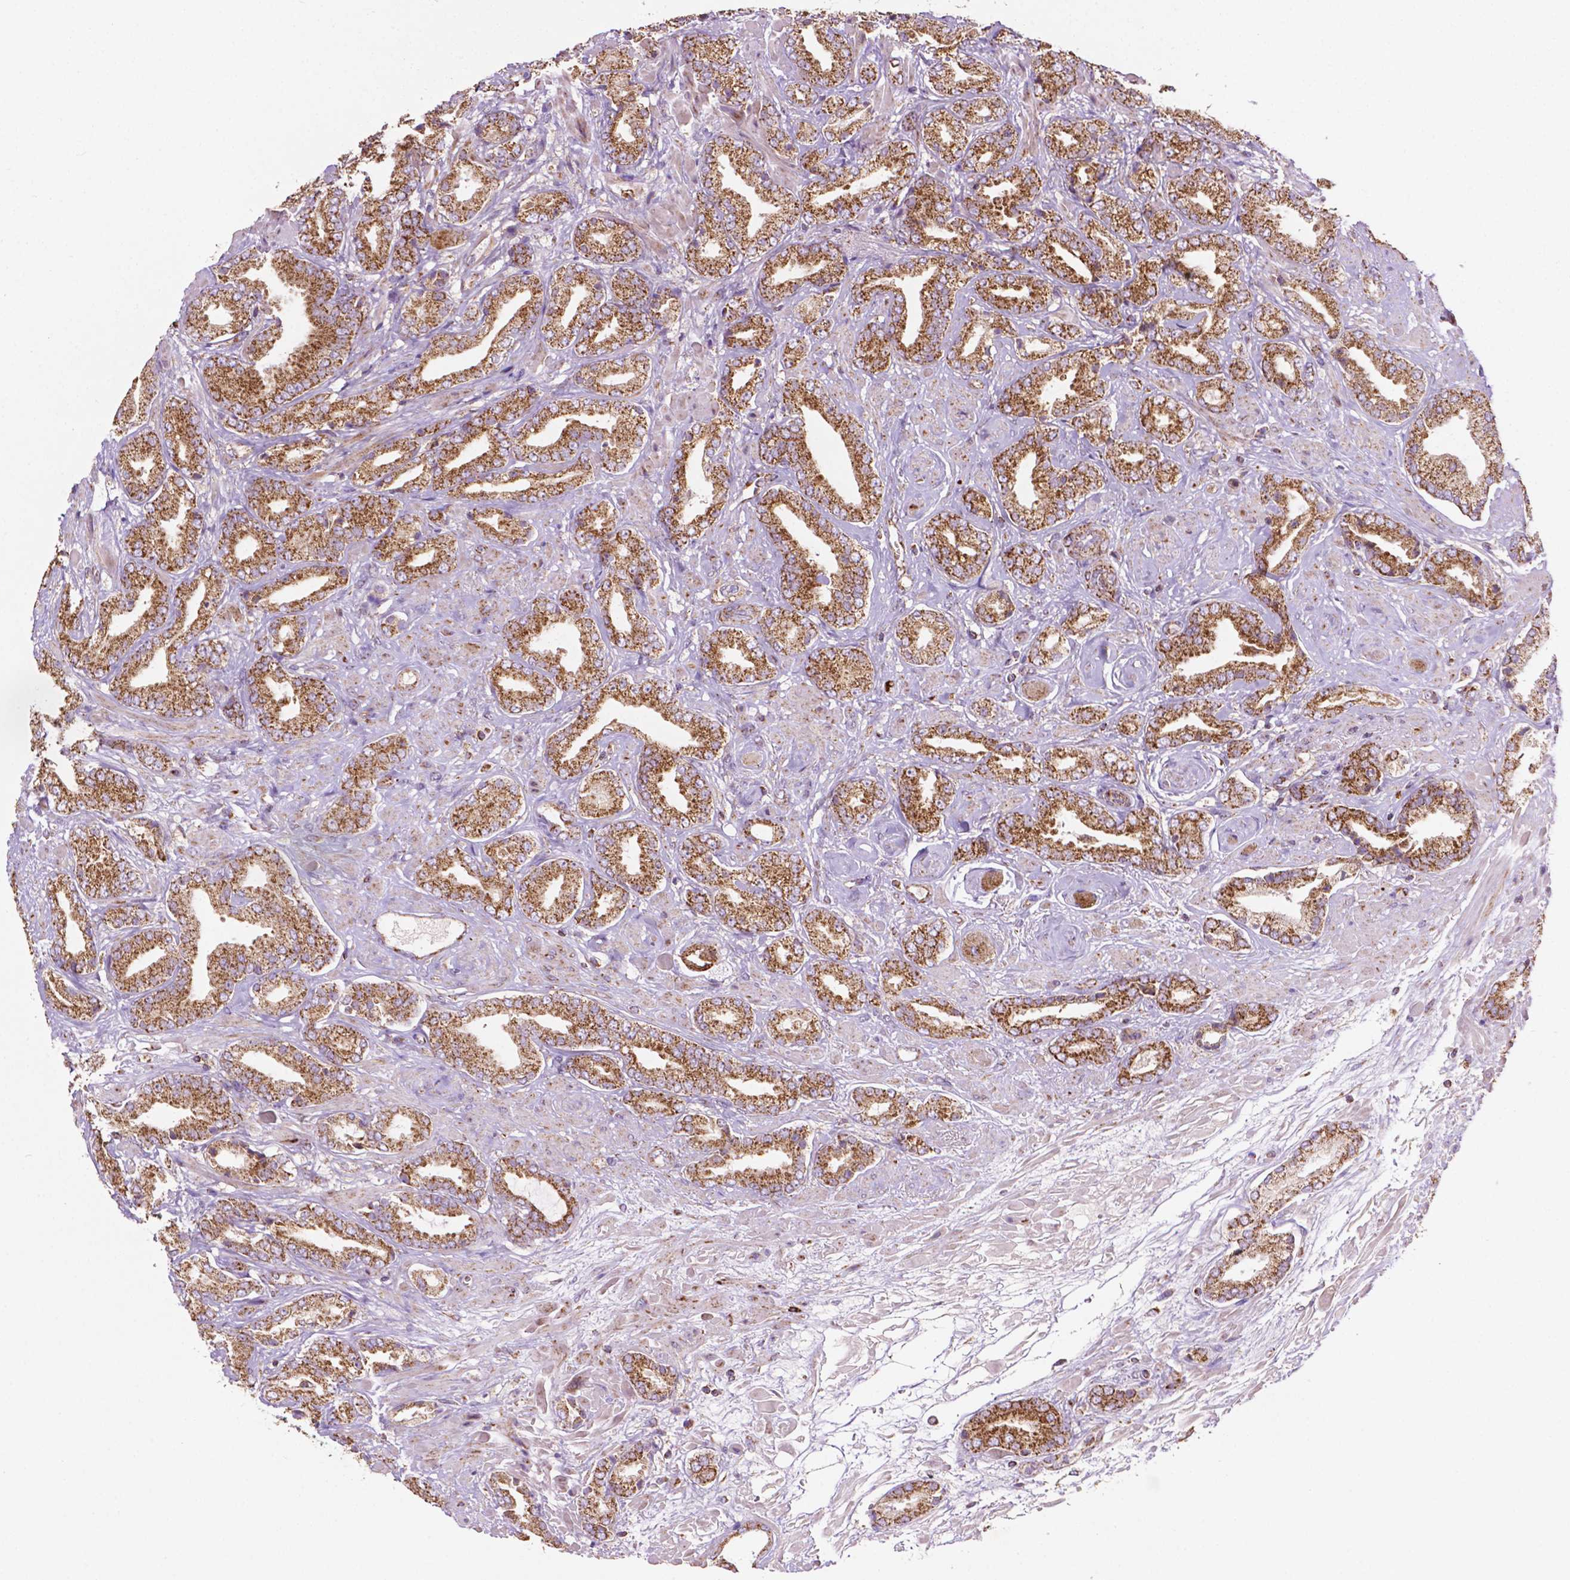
{"staining": {"intensity": "strong", "quantity": ">75%", "location": "cytoplasmic/membranous"}, "tissue": "prostate cancer", "cell_type": "Tumor cells", "image_type": "cancer", "snomed": [{"axis": "morphology", "description": "Adenocarcinoma, High grade"}, {"axis": "topography", "description": "Prostate"}], "caption": "Prostate cancer (high-grade adenocarcinoma) stained with immunohistochemistry displays strong cytoplasmic/membranous expression in approximately >75% of tumor cells. (DAB (3,3'-diaminobenzidine) = brown stain, brightfield microscopy at high magnification).", "gene": "ILVBL", "patient": {"sex": "male", "age": 56}}